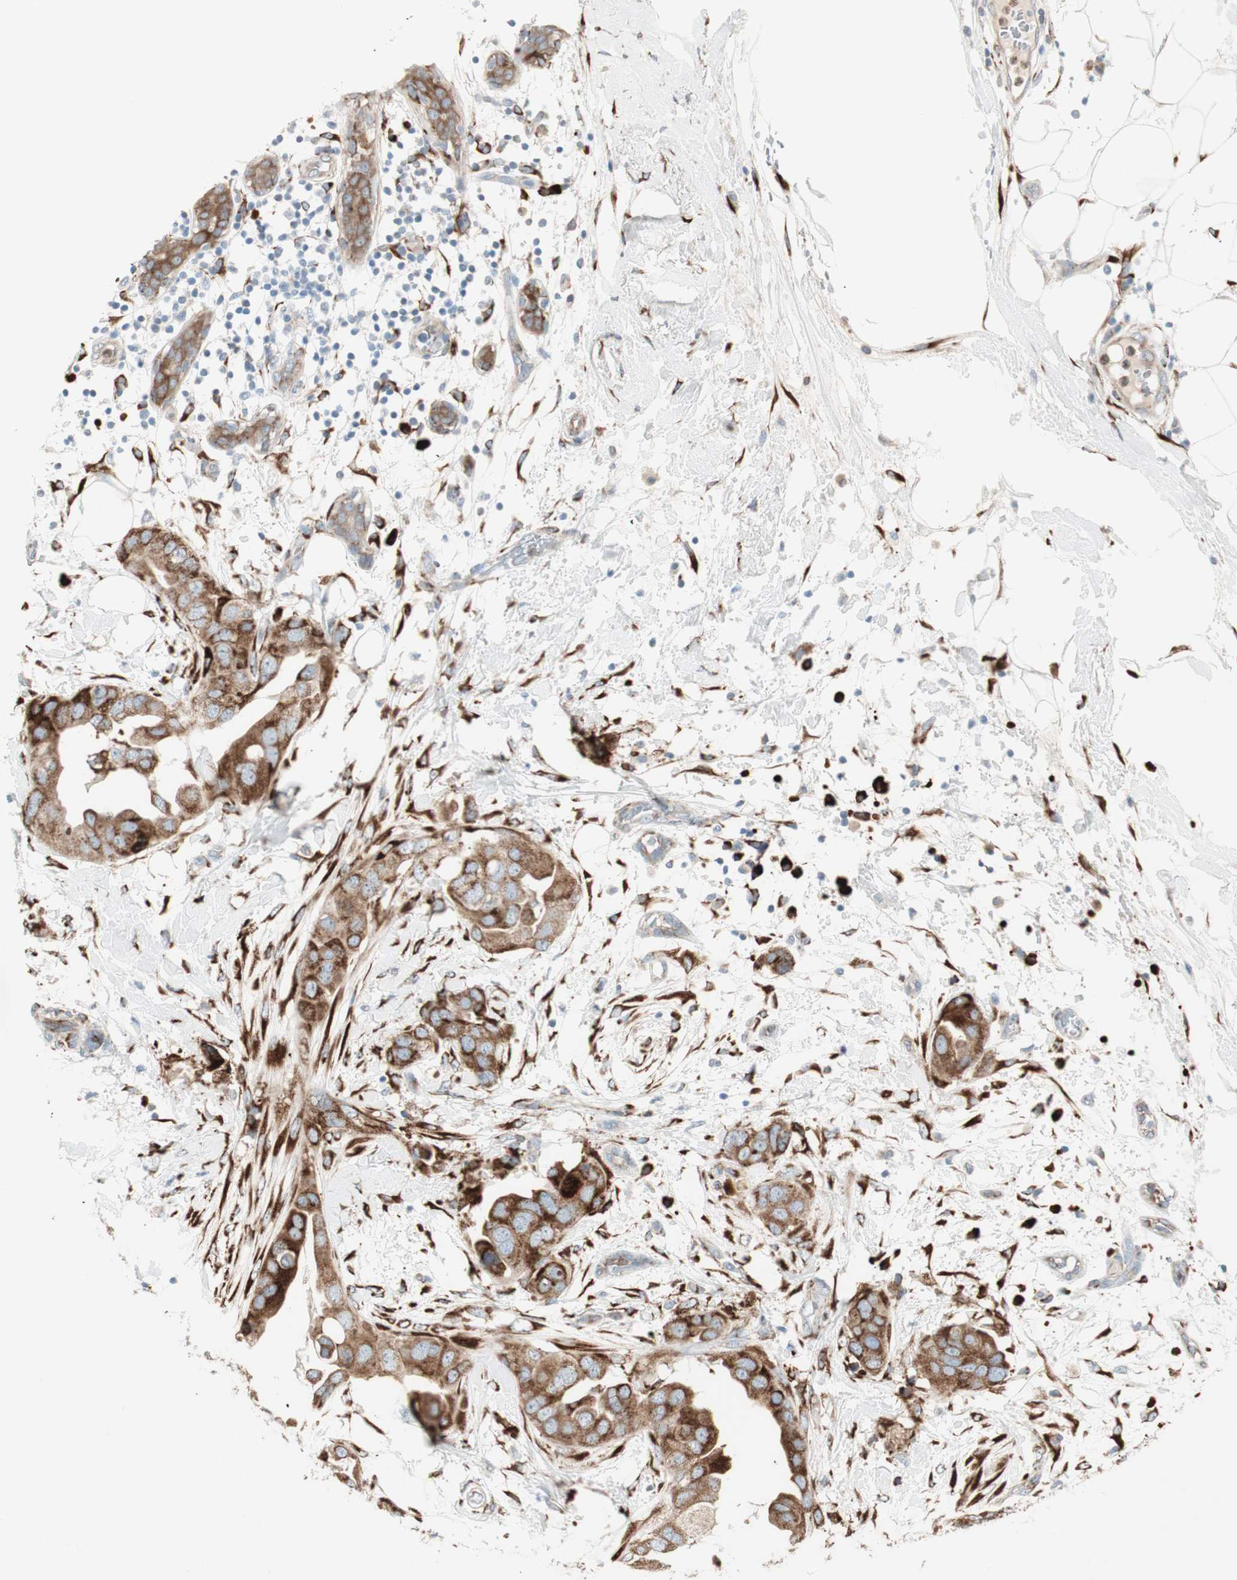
{"staining": {"intensity": "strong", "quantity": ">75%", "location": "cytoplasmic/membranous"}, "tissue": "breast cancer", "cell_type": "Tumor cells", "image_type": "cancer", "snomed": [{"axis": "morphology", "description": "Duct carcinoma"}, {"axis": "topography", "description": "Breast"}], "caption": "Breast cancer (infiltrating ductal carcinoma) tissue reveals strong cytoplasmic/membranous expression in approximately >75% of tumor cells", "gene": "P4HTM", "patient": {"sex": "female", "age": 40}}